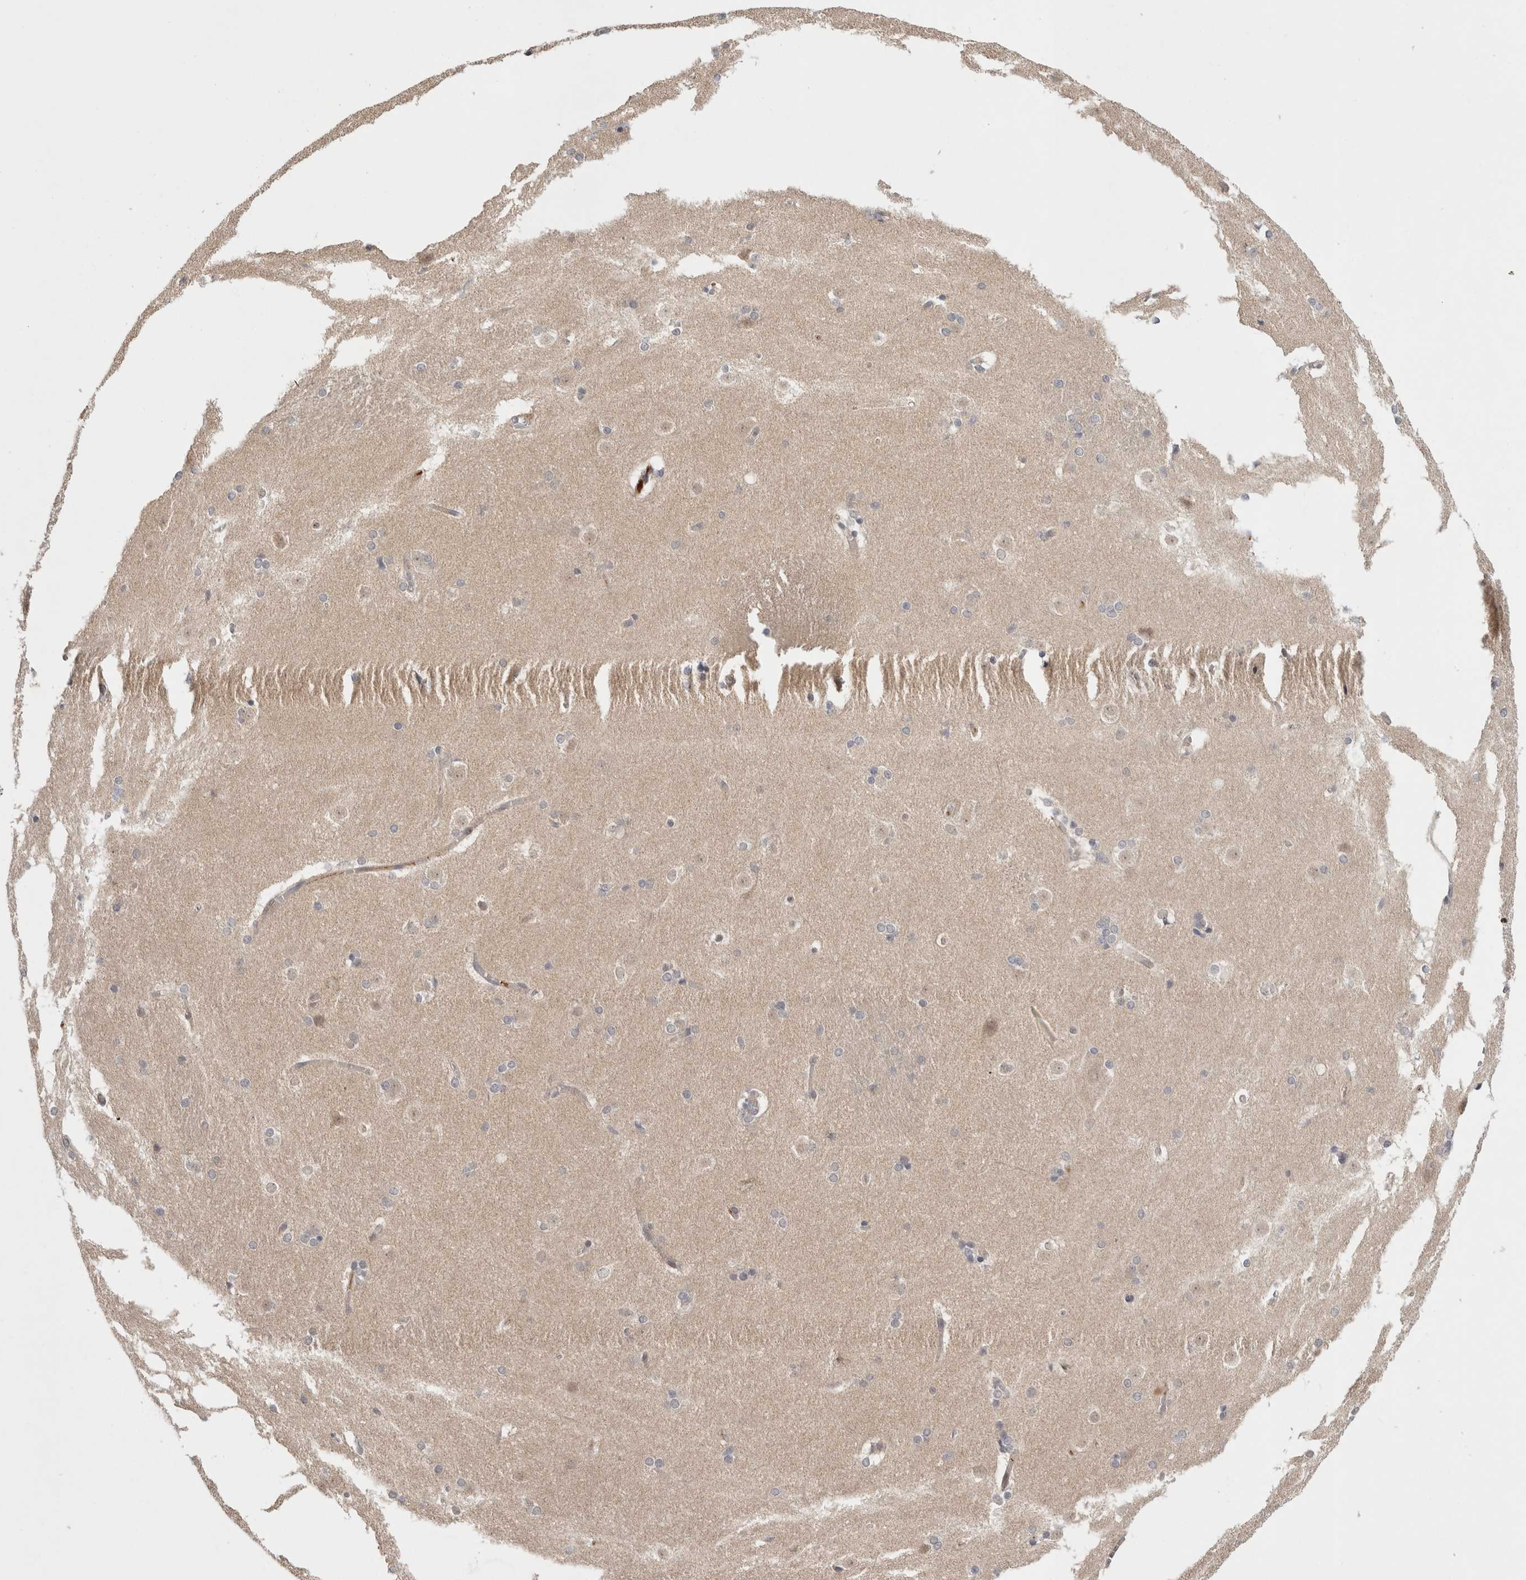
{"staining": {"intensity": "negative", "quantity": "none", "location": "none"}, "tissue": "caudate", "cell_type": "Glial cells", "image_type": "normal", "snomed": [{"axis": "morphology", "description": "Normal tissue, NOS"}, {"axis": "topography", "description": "Lateral ventricle wall"}], "caption": "Protein analysis of benign caudate reveals no significant staining in glial cells.", "gene": "ZNF318", "patient": {"sex": "female", "age": 19}}